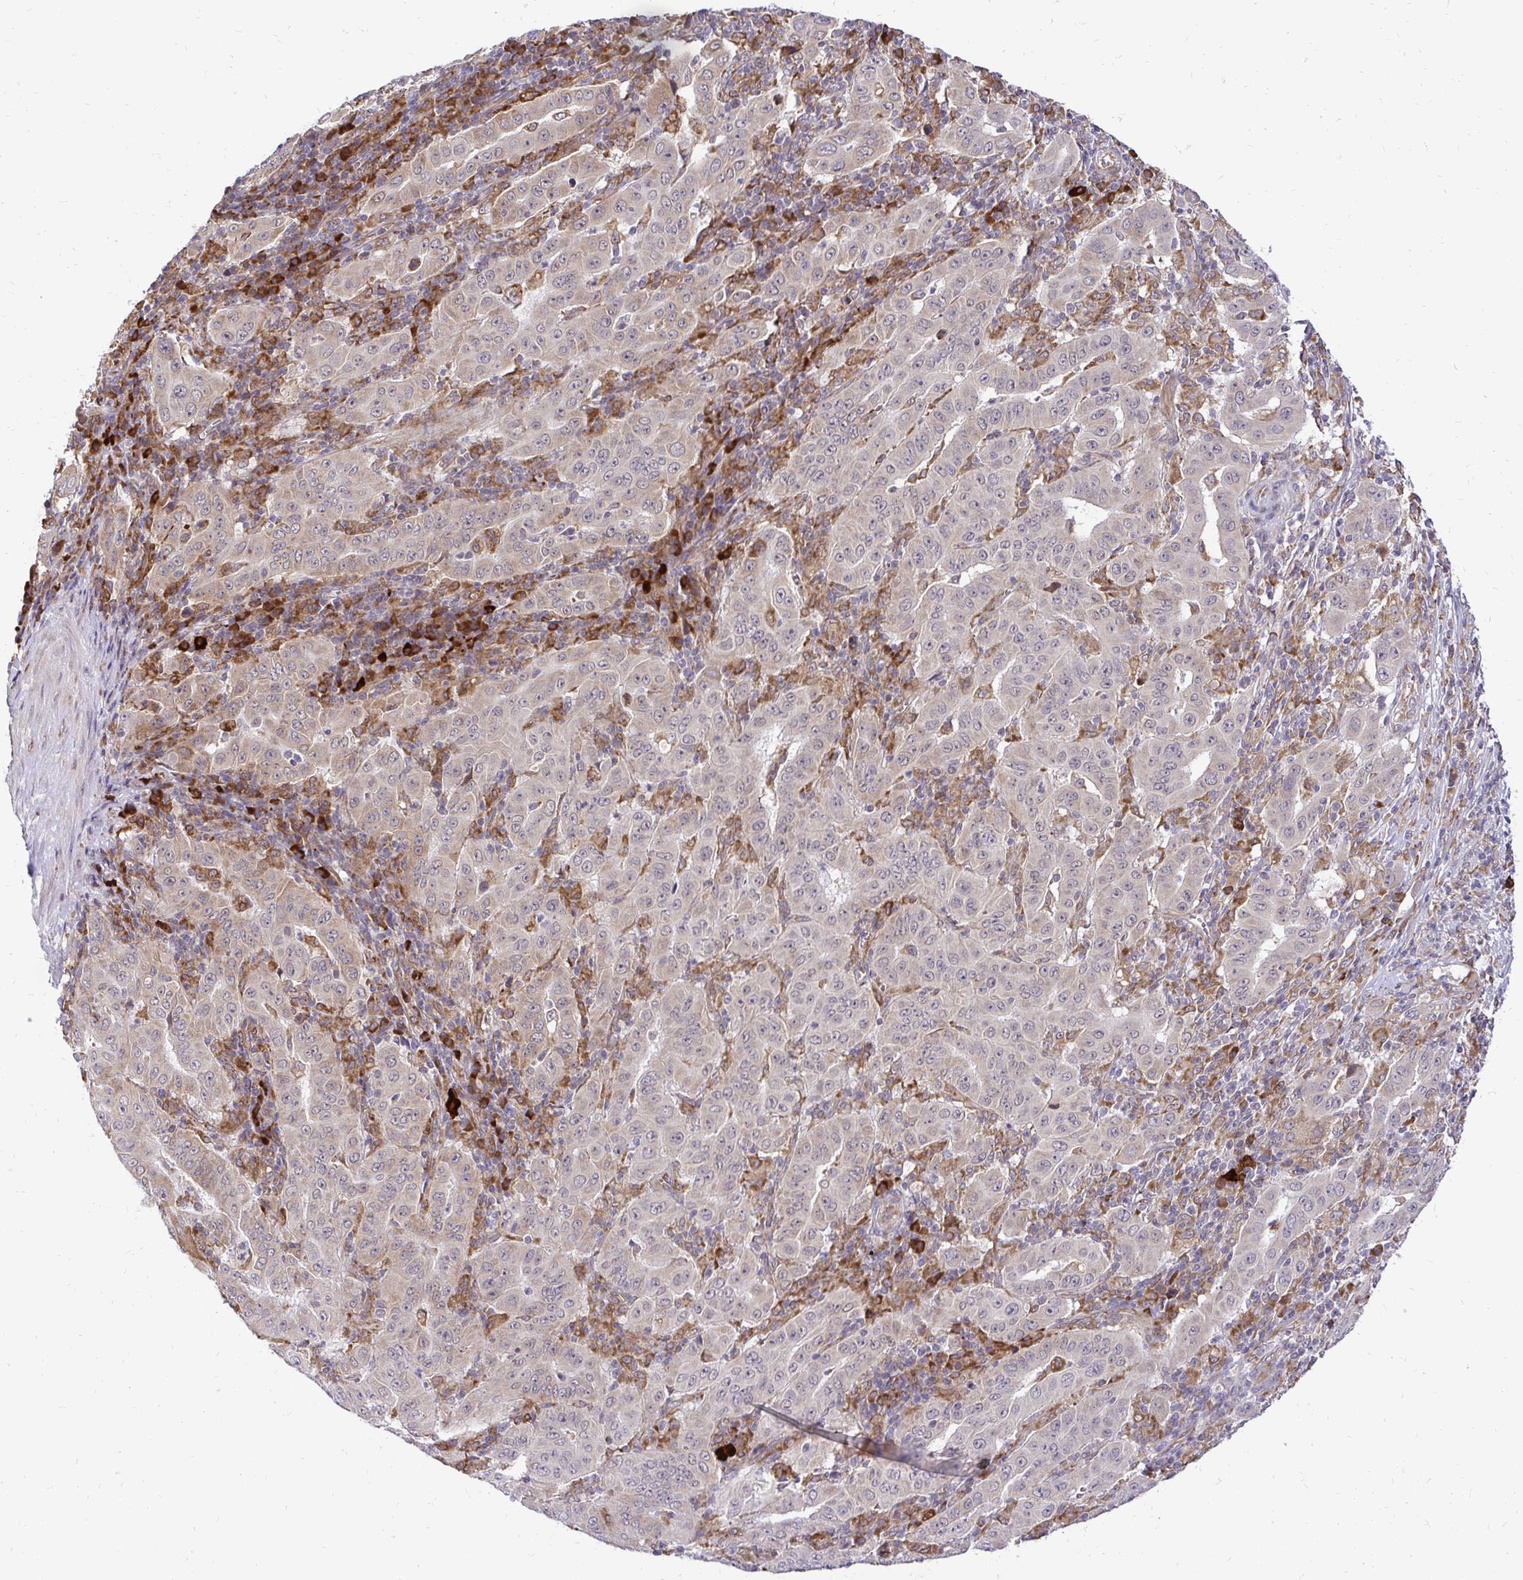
{"staining": {"intensity": "weak", "quantity": "25%-75%", "location": "cytoplasmic/membranous"}, "tissue": "pancreatic cancer", "cell_type": "Tumor cells", "image_type": "cancer", "snomed": [{"axis": "morphology", "description": "Adenocarcinoma, NOS"}, {"axis": "topography", "description": "Pancreas"}], "caption": "Weak cytoplasmic/membranous positivity is identified in about 25%-75% of tumor cells in pancreatic cancer (adenocarcinoma).", "gene": "NAALAD2", "patient": {"sex": "male", "age": 63}}